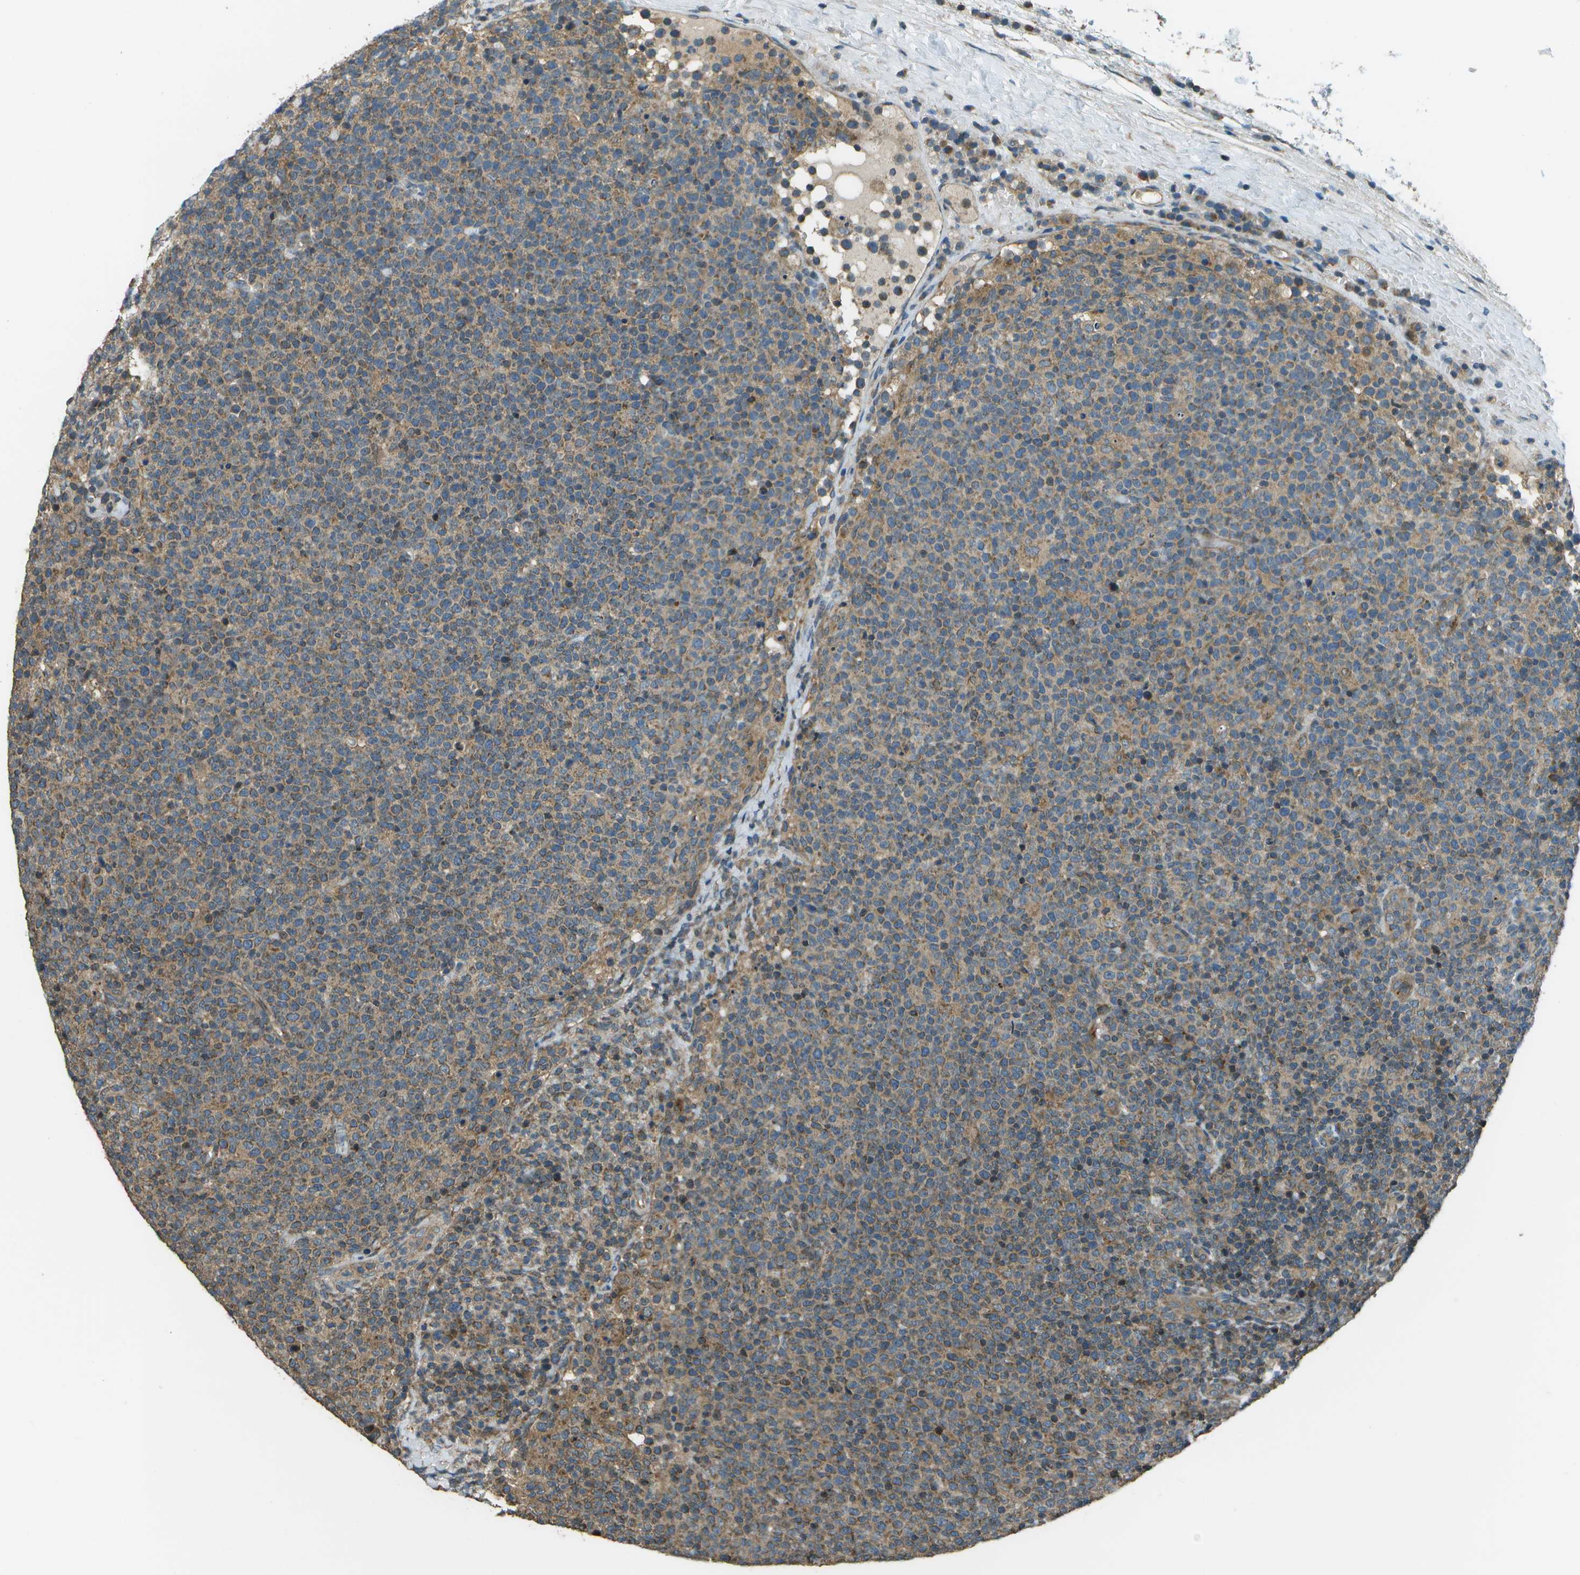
{"staining": {"intensity": "moderate", "quantity": "25%-75%", "location": "cytoplasmic/membranous"}, "tissue": "lymphoma", "cell_type": "Tumor cells", "image_type": "cancer", "snomed": [{"axis": "morphology", "description": "Malignant lymphoma, non-Hodgkin's type, High grade"}, {"axis": "topography", "description": "Lymph node"}], "caption": "Human lymphoma stained with a brown dye demonstrates moderate cytoplasmic/membranous positive staining in about 25%-75% of tumor cells.", "gene": "PLPBP", "patient": {"sex": "male", "age": 61}}